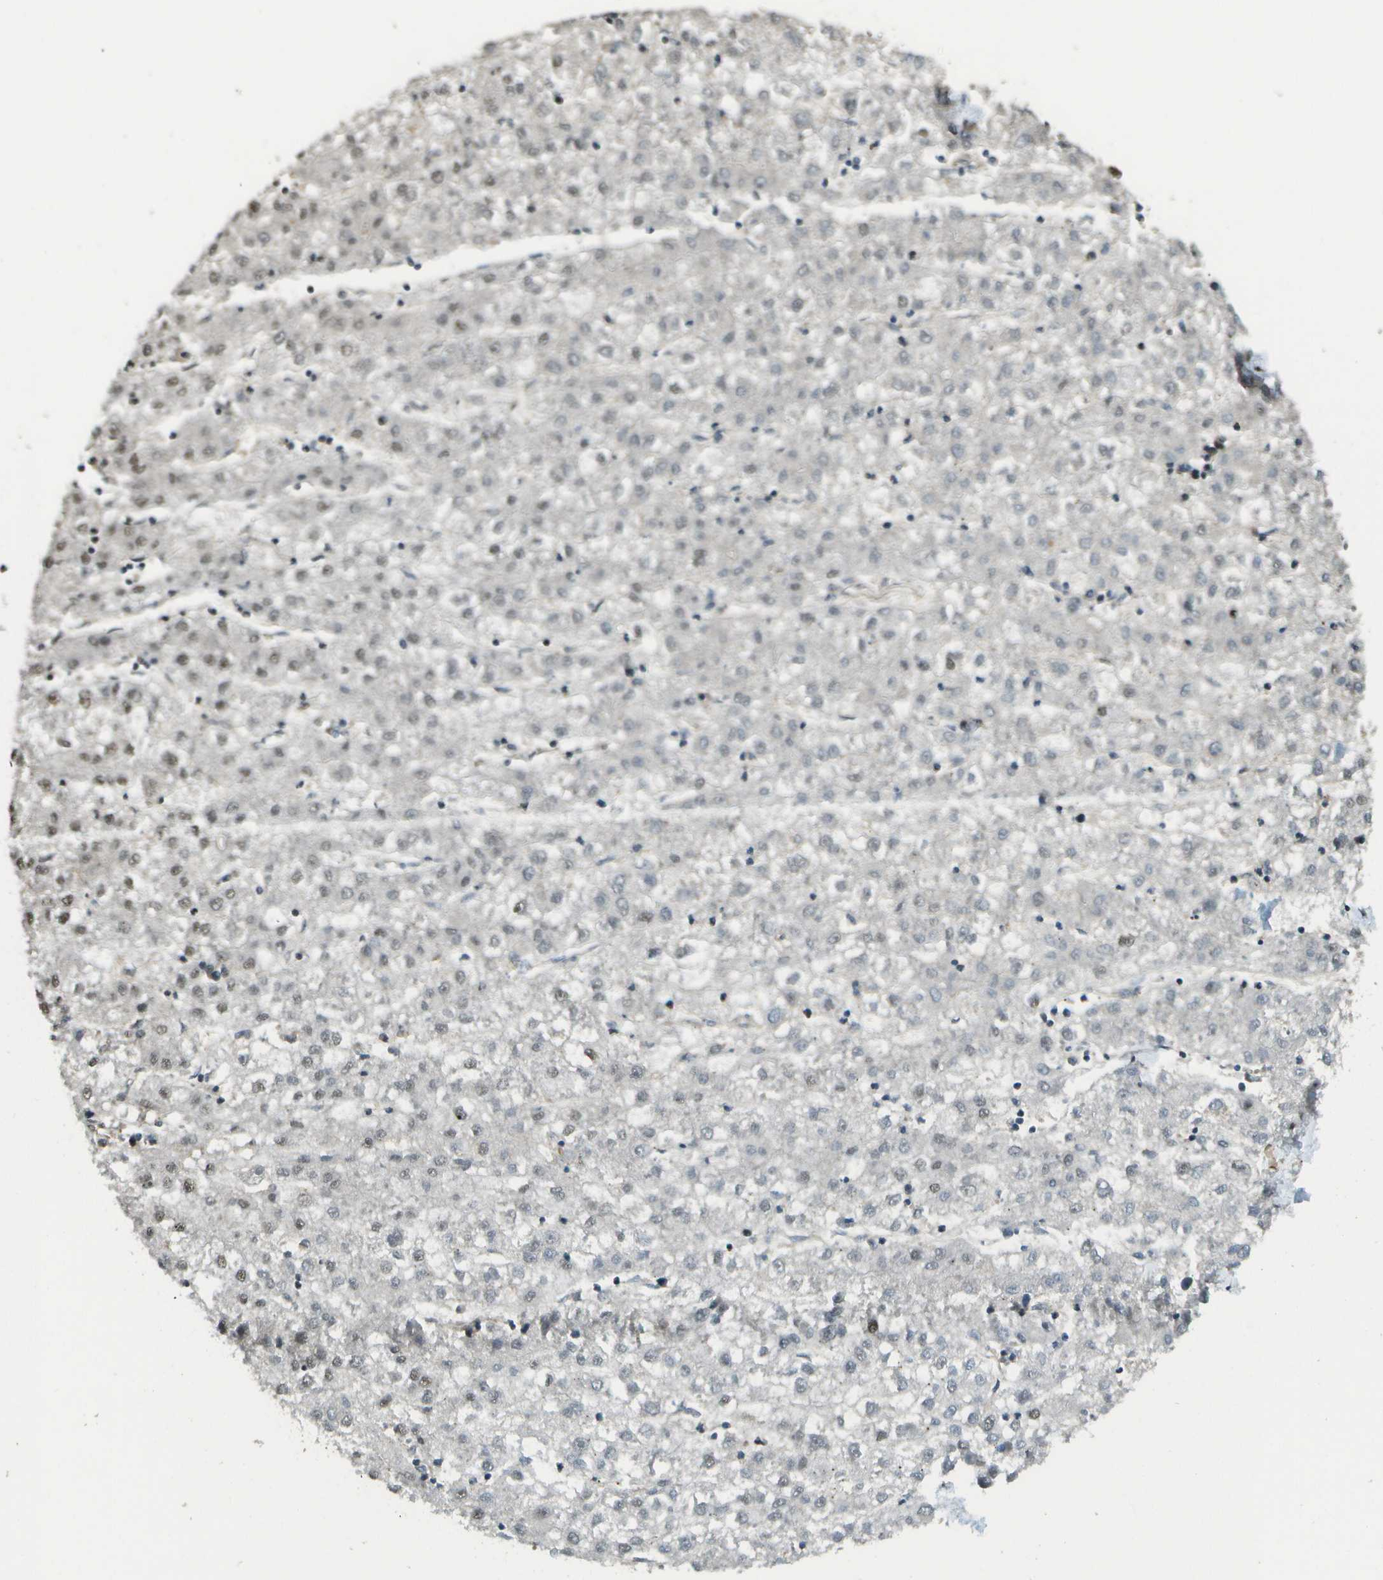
{"staining": {"intensity": "moderate", "quantity": "25%-75%", "location": "nuclear"}, "tissue": "liver cancer", "cell_type": "Tumor cells", "image_type": "cancer", "snomed": [{"axis": "morphology", "description": "Carcinoma, Hepatocellular, NOS"}, {"axis": "topography", "description": "Liver"}], "caption": "An image of liver hepatocellular carcinoma stained for a protein exhibits moderate nuclear brown staining in tumor cells.", "gene": "KAT5", "patient": {"sex": "male", "age": 72}}